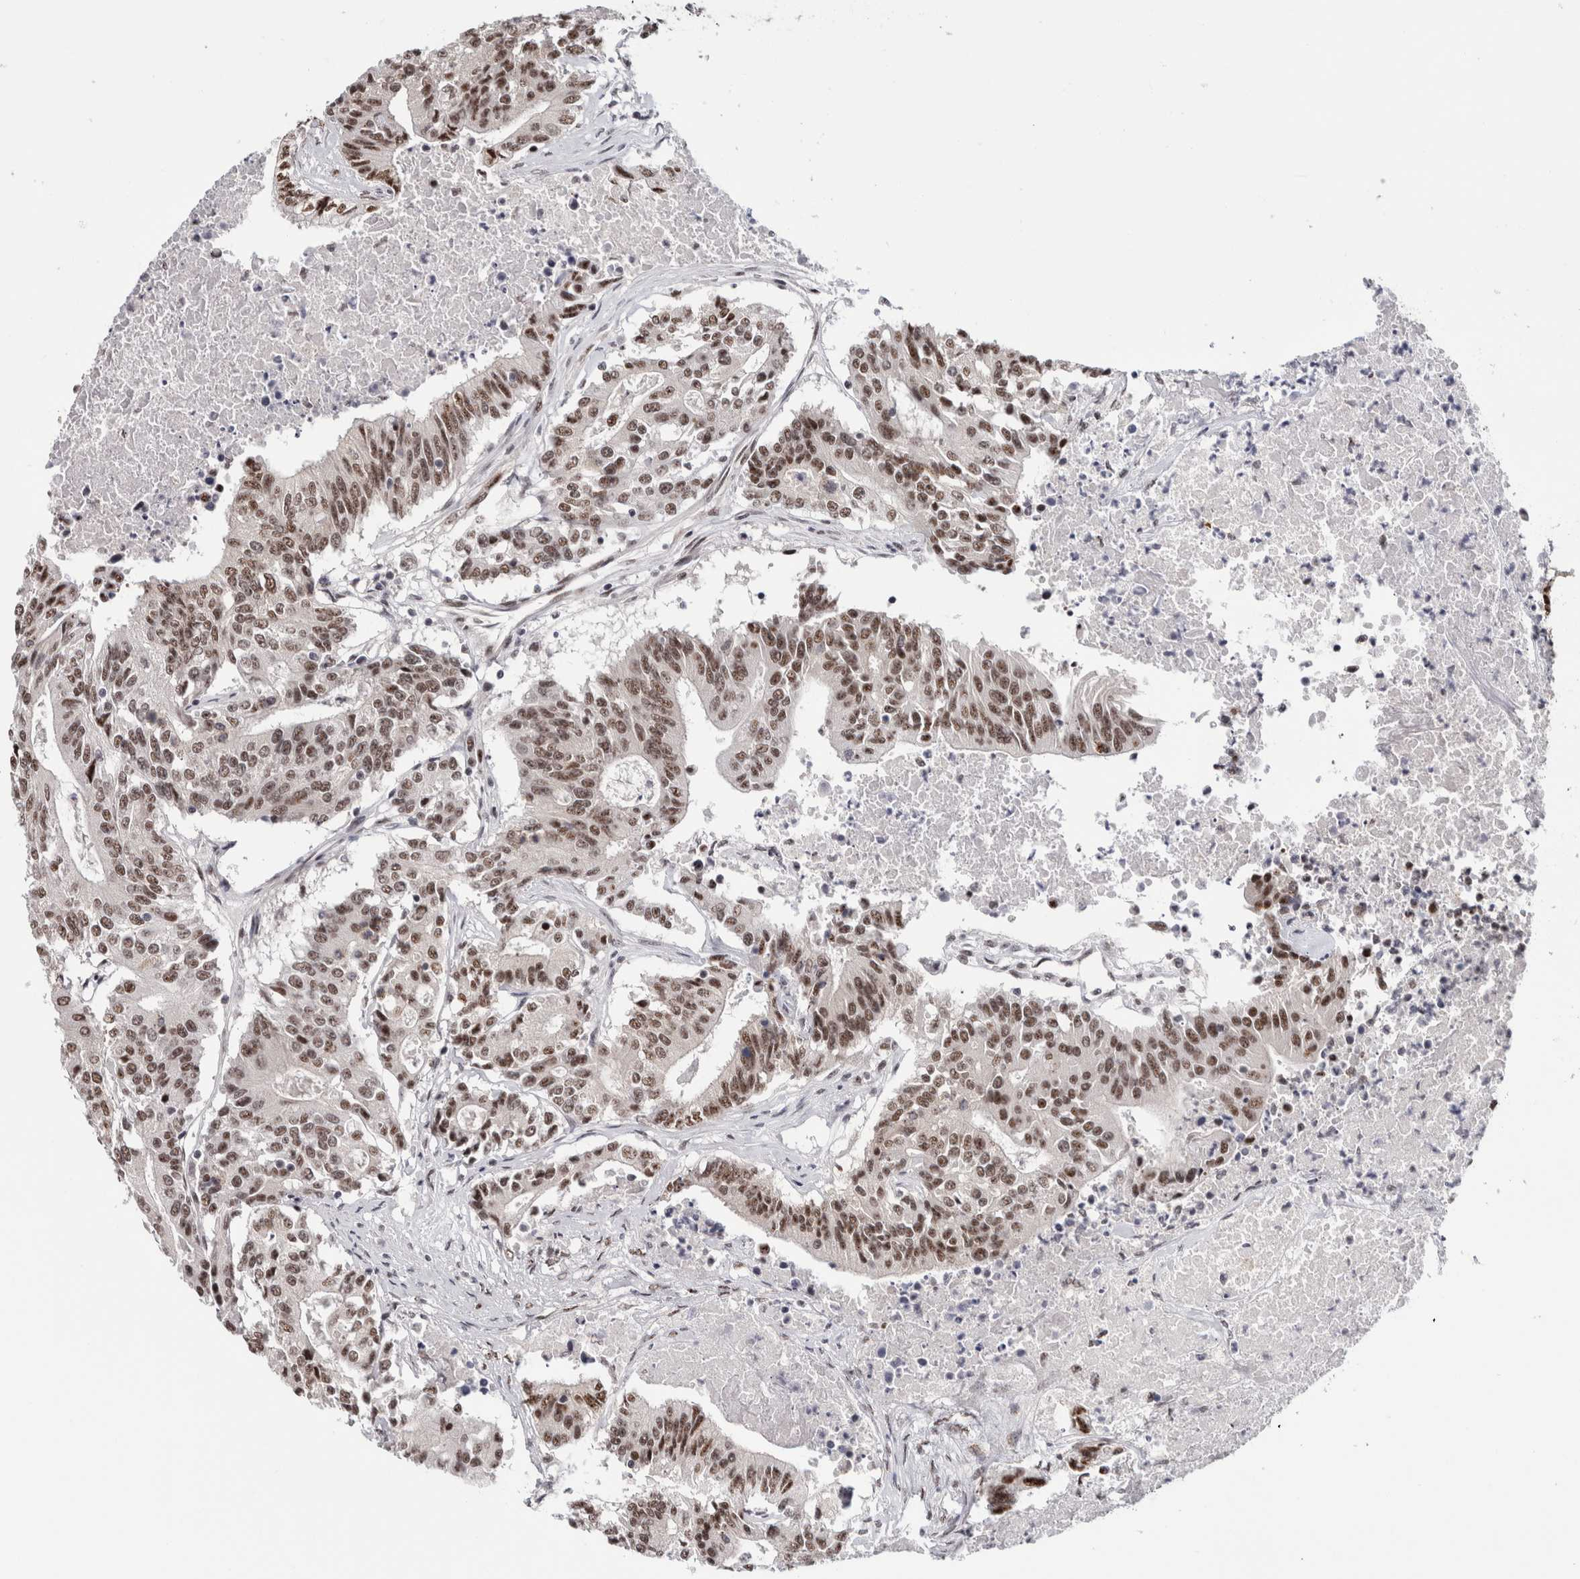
{"staining": {"intensity": "moderate", "quantity": ">75%", "location": "nuclear"}, "tissue": "colorectal cancer", "cell_type": "Tumor cells", "image_type": "cancer", "snomed": [{"axis": "morphology", "description": "Adenocarcinoma, NOS"}, {"axis": "topography", "description": "Colon"}], "caption": "Brown immunohistochemical staining in colorectal cancer (adenocarcinoma) demonstrates moderate nuclear positivity in about >75% of tumor cells.", "gene": "MKNK1", "patient": {"sex": "female", "age": 77}}